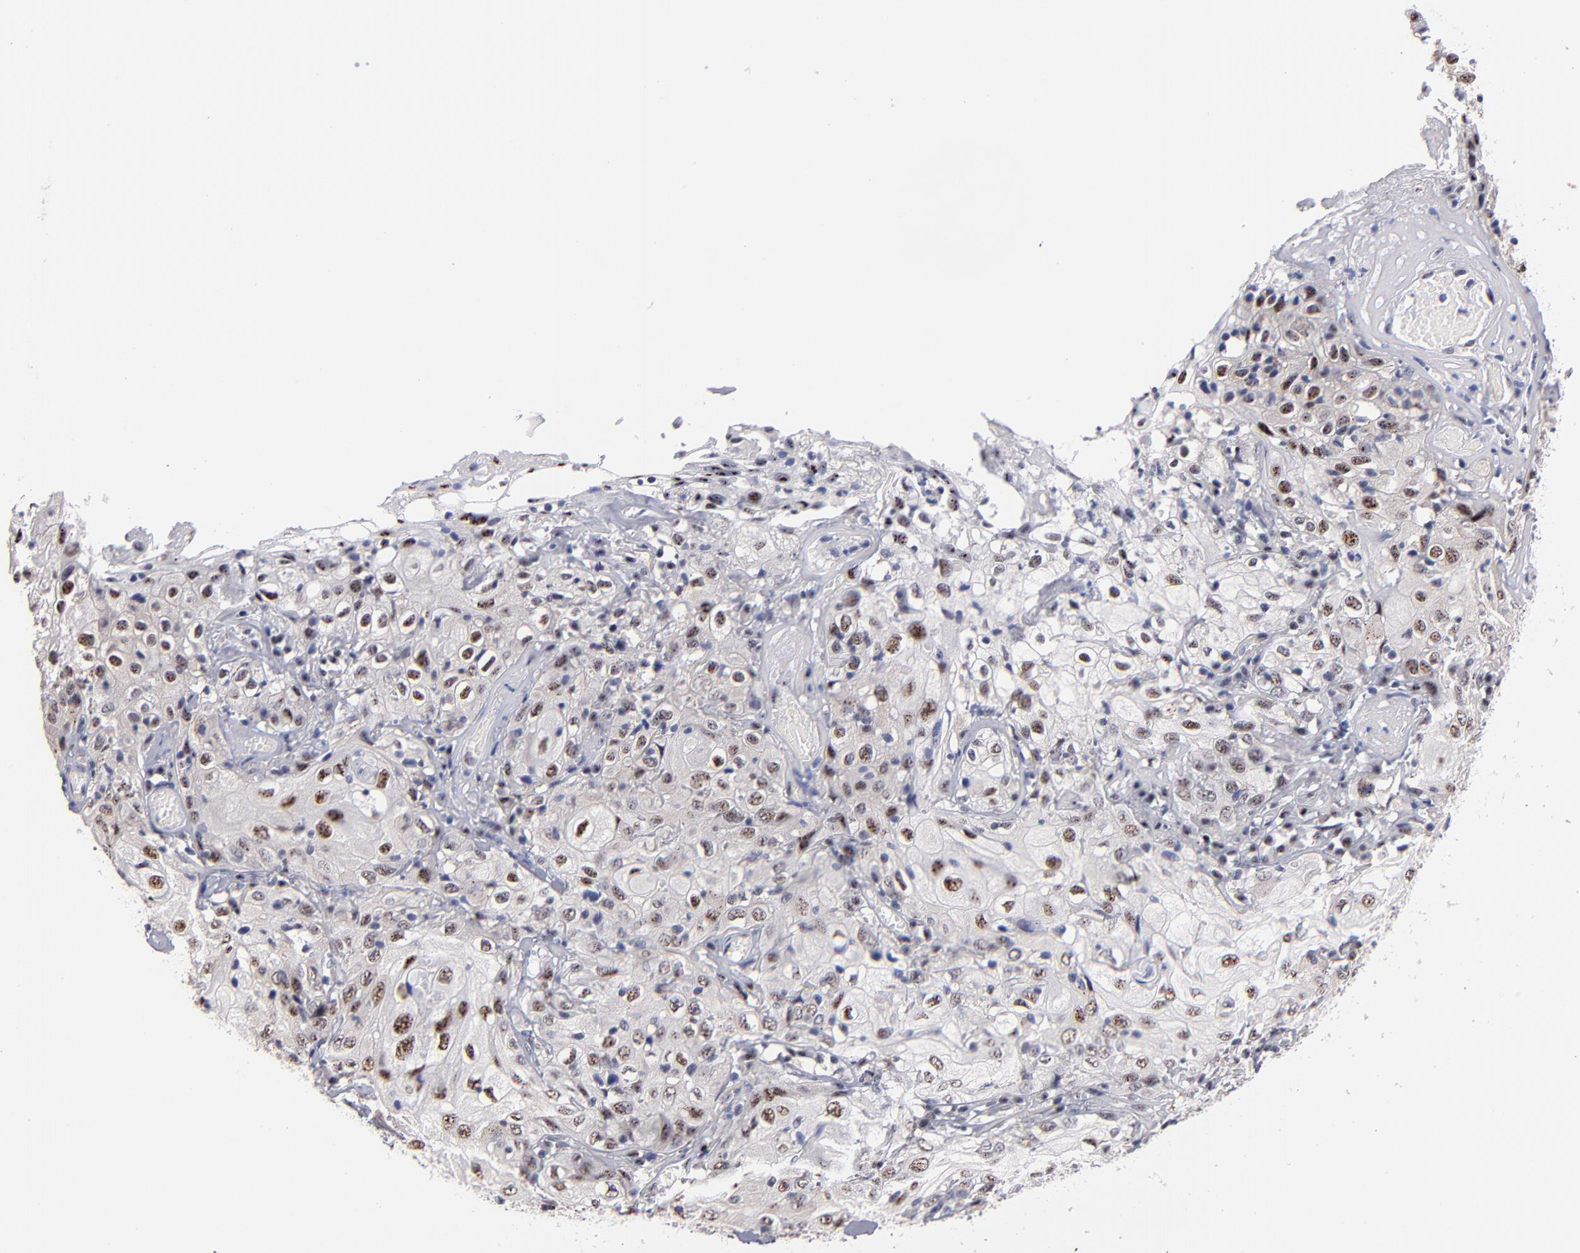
{"staining": {"intensity": "moderate", "quantity": "25%-75%", "location": "nuclear"}, "tissue": "skin cancer", "cell_type": "Tumor cells", "image_type": "cancer", "snomed": [{"axis": "morphology", "description": "Squamous cell carcinoma, NOS"}, {"axis": "topography", "description": "Skin"}], "caption": "Human squamous cell carcinoma (skin) stained for a protein (brown) exhibits moderate nuclear positive positivity in about 25%-75% of tumor cells.", "gene": "RAF1", "patient": {"sex": "male", "age": 65}}